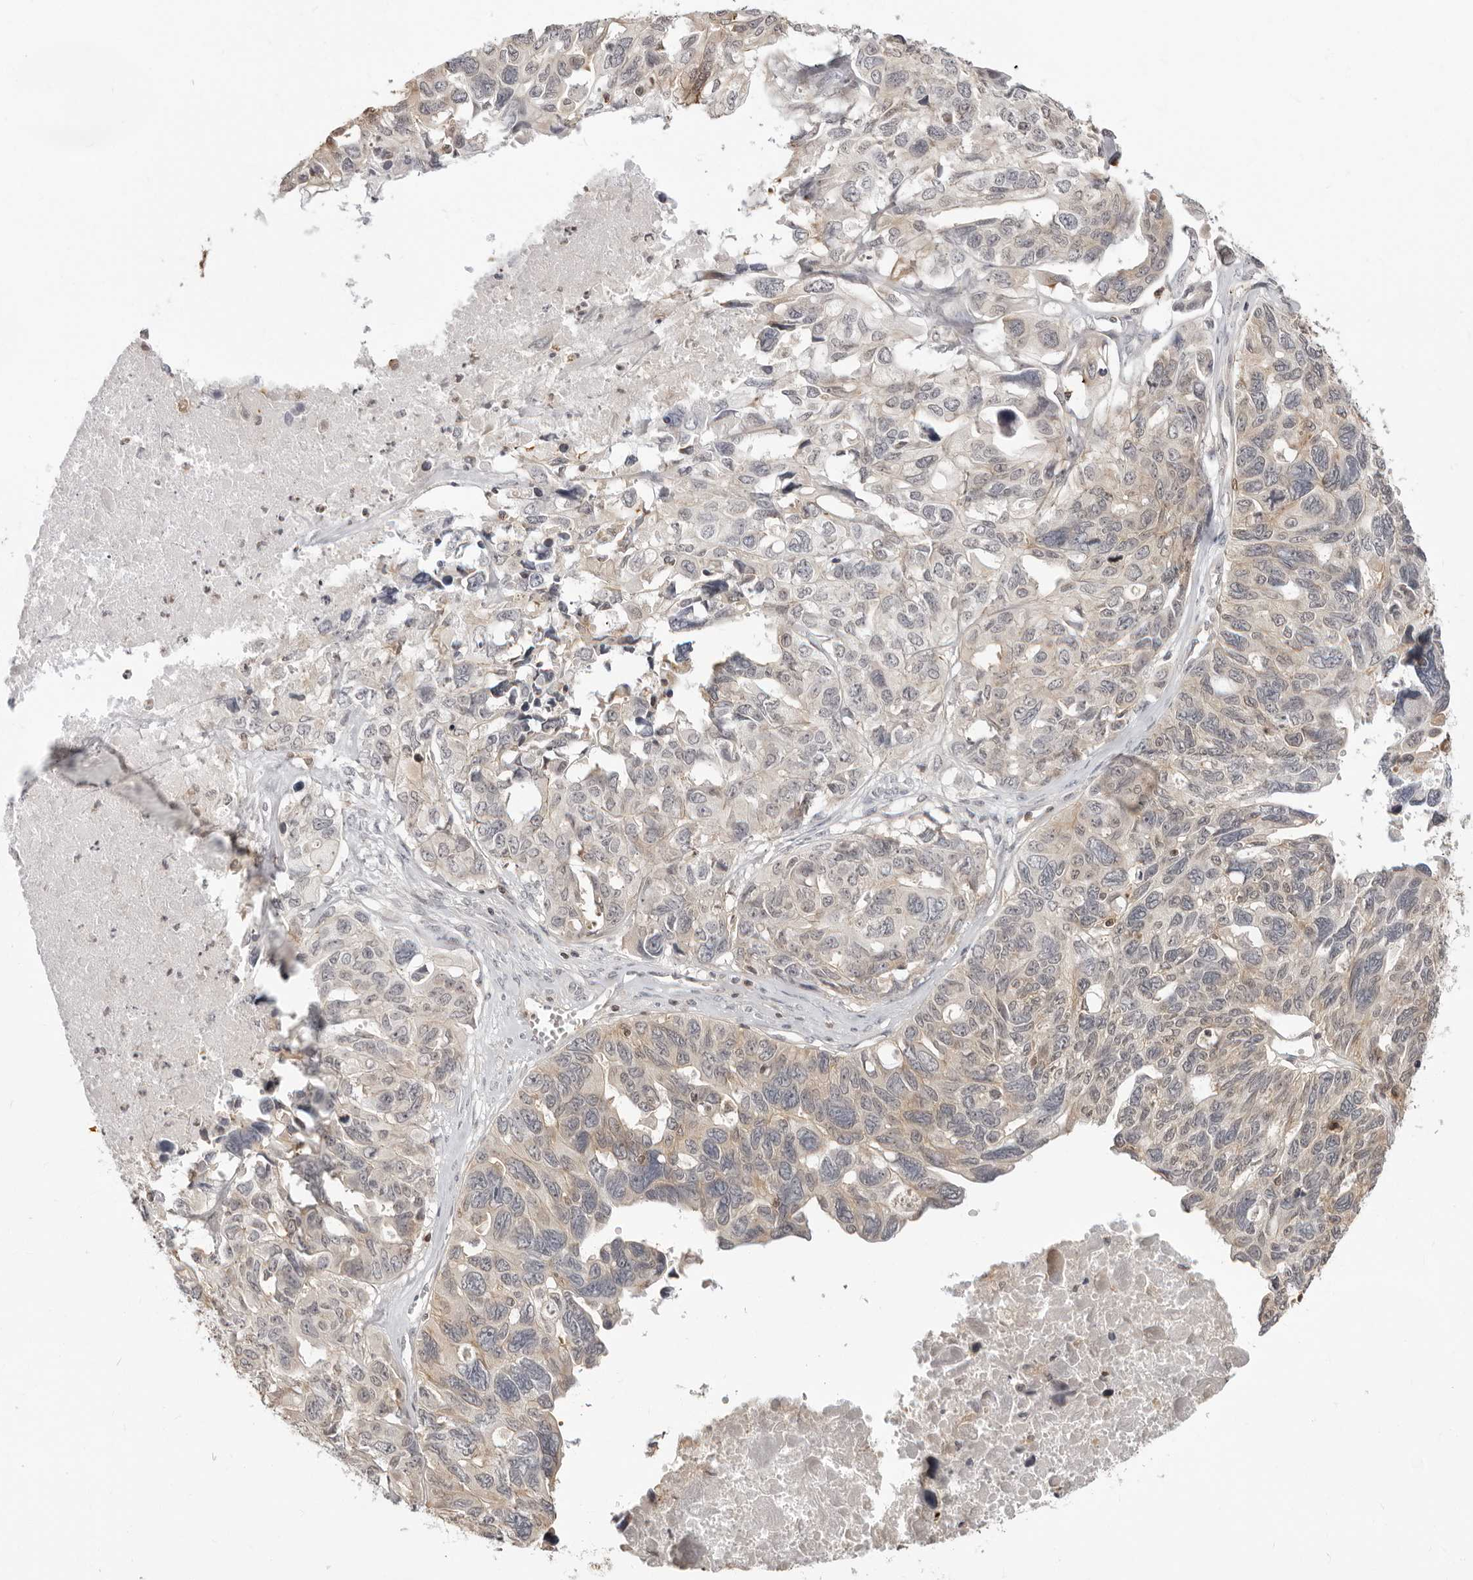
{"staining": {"intensity": "weak", "quantity": "25%-75%", "location": "cytoplasmic/membranous"}, "tissue": "ovarian cancer", "cell_type": "Tumor cells", "image_type": "cancer", "snomed": [{"axis": "morphology", "description": "Cystadenocarcinoma, serous, NOS"}, {"axis": "topography", "description": "Ovary"}], "caption": "Immunohistochemistry (IHC) (DAB (3,3'-diaminobenzidine)) staining of human serous cystadenocarcinoma (ovarian) displays weak cytoplasmic/membranous protein expression in about 25%-75% of tumor cells.", "gene": "UNK", "patient": {"sex": "female", "age": 79}}